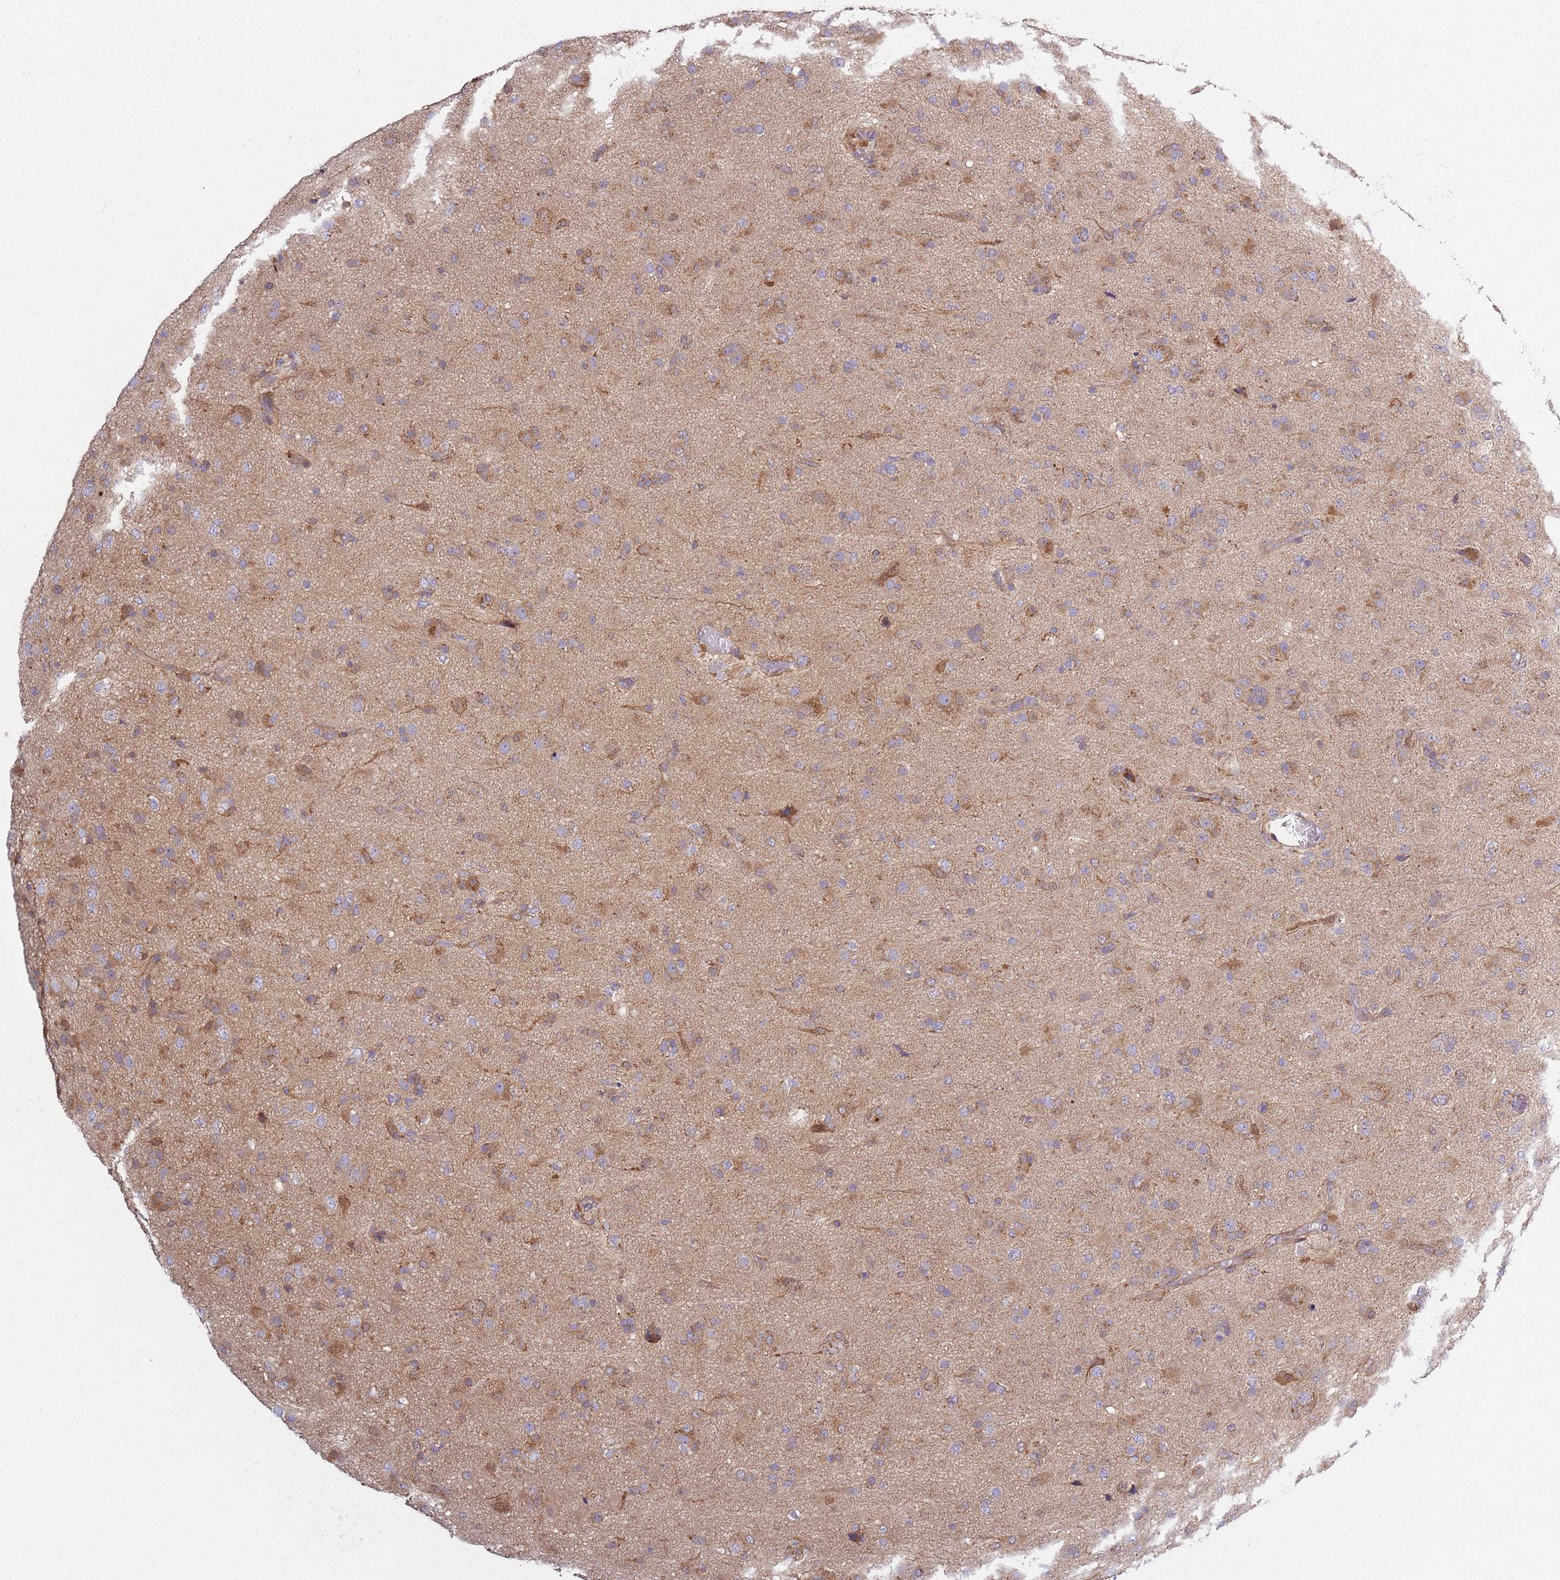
{"staining": {"intensity": "moderate", "quantity": "<25%", "location": "cytoplasmic/membranous"}, "tissue": "glioma", "cell_type": "Tumor cells", "image_type": "cancer", "snomed": [{"axis": "morphology", "description": "Glioma, malignant, Low grade"}, {"axis": "topography", "description": "Brain"}], "caption": "IHC of glioma reveals low levels of moderate cytoplasmic/membranous positivity in about <25% of tumor cells. IHC stains the protein in brown and the nuclei are stained blue.", "gene": "COQ5", "patient": {"sex": "male", "age": 65}}